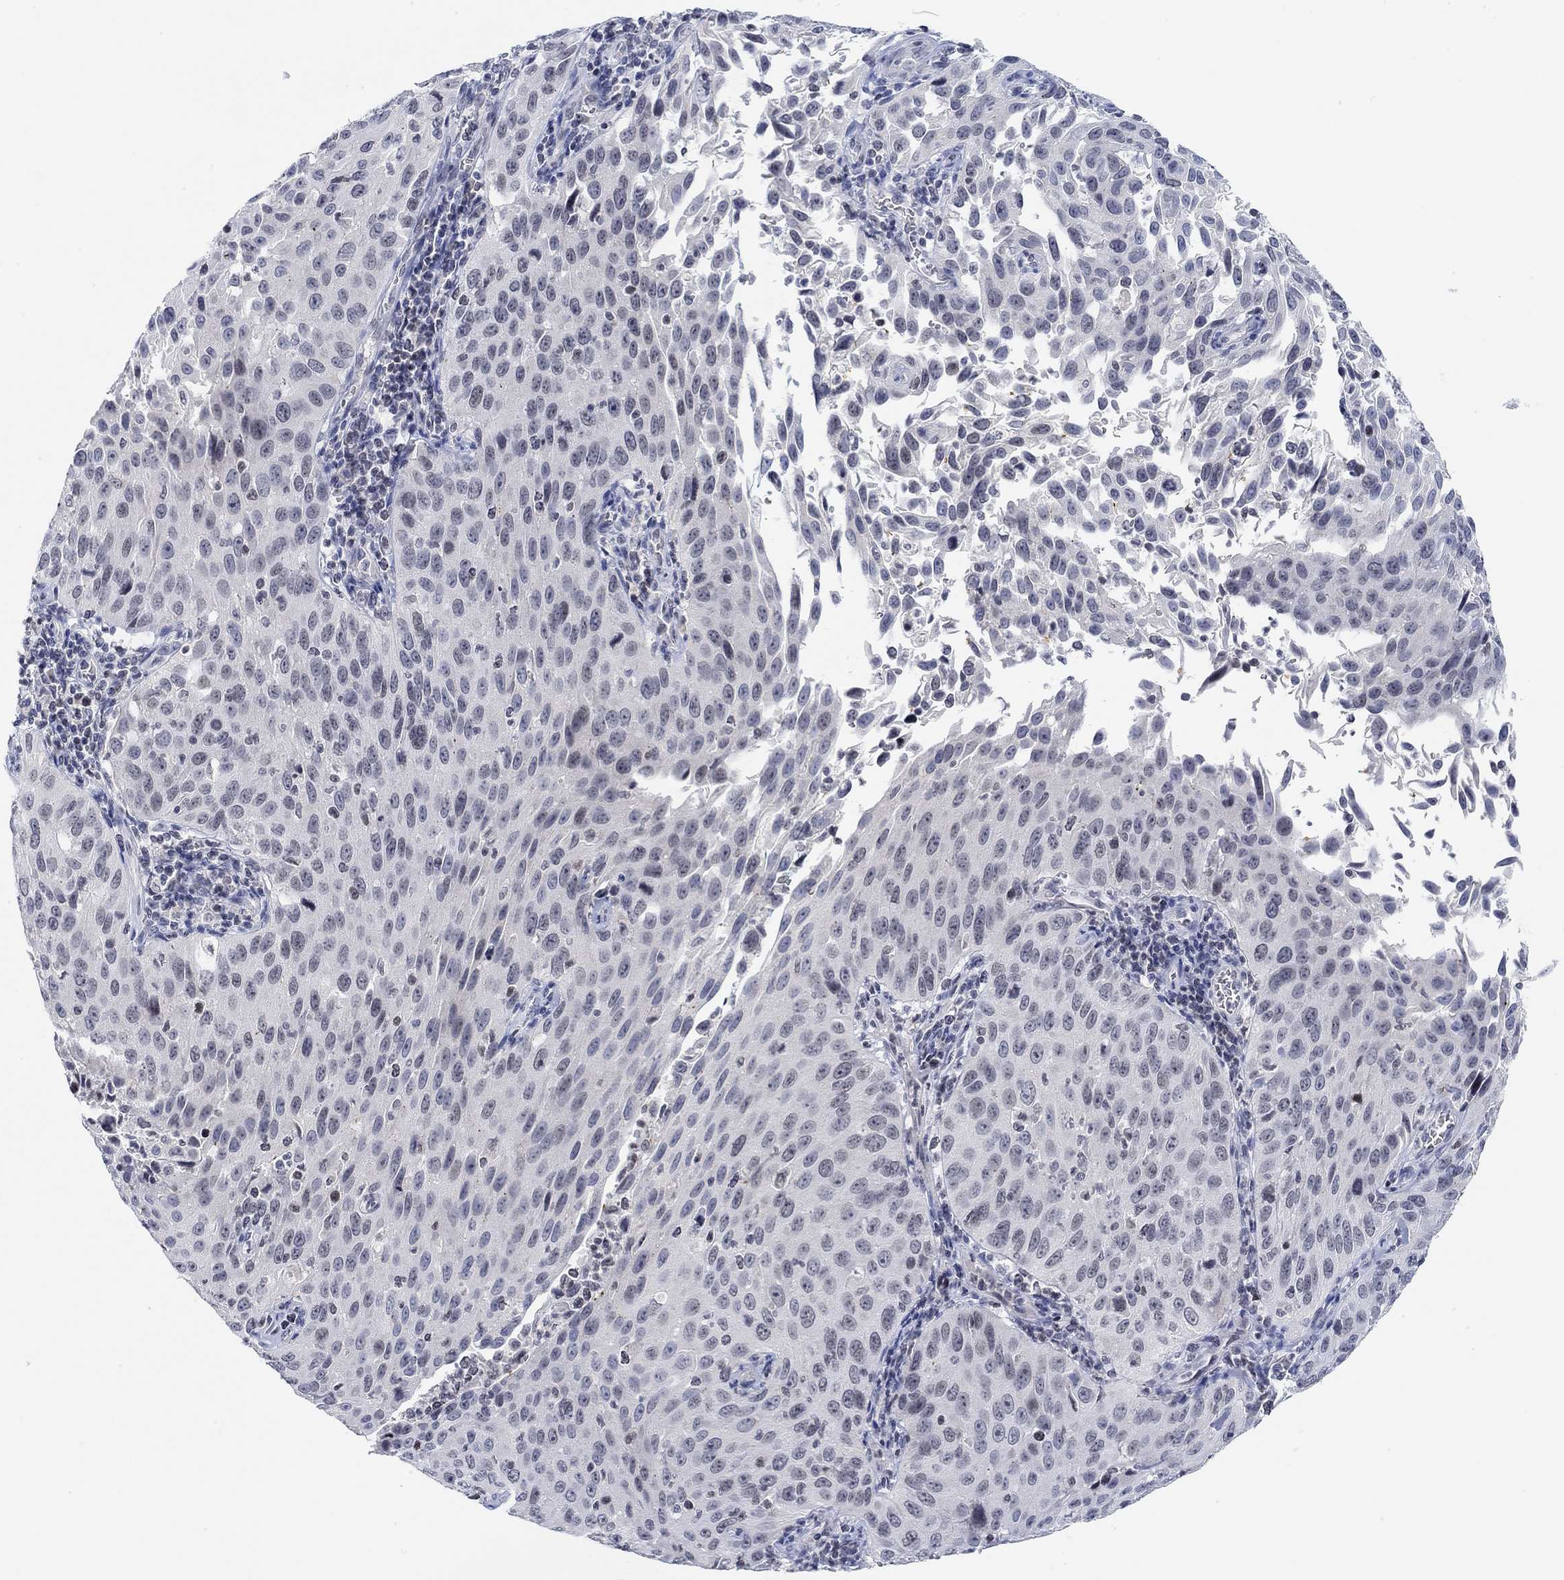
{"staining": {"intensity": "negative", "quantity": "none", "location": "none"}, "tissue": "cervical cancer", "cell_type": "Tumor cells", "image_type": "cancer", "snomed": [{"axis": "morphology", "description": "Squamous cell carcinoma, NOS"}, {"axis": "topography", "description": "Cervix"}], "caption": "IHC histopathology image of cervical cancer (squamous cell carcinoma) stained for a protein (brown), which reveals no staining in tumor cells.", "gene": "ATP6V1E2", "patient": {"sex": "female", "age": 26}}